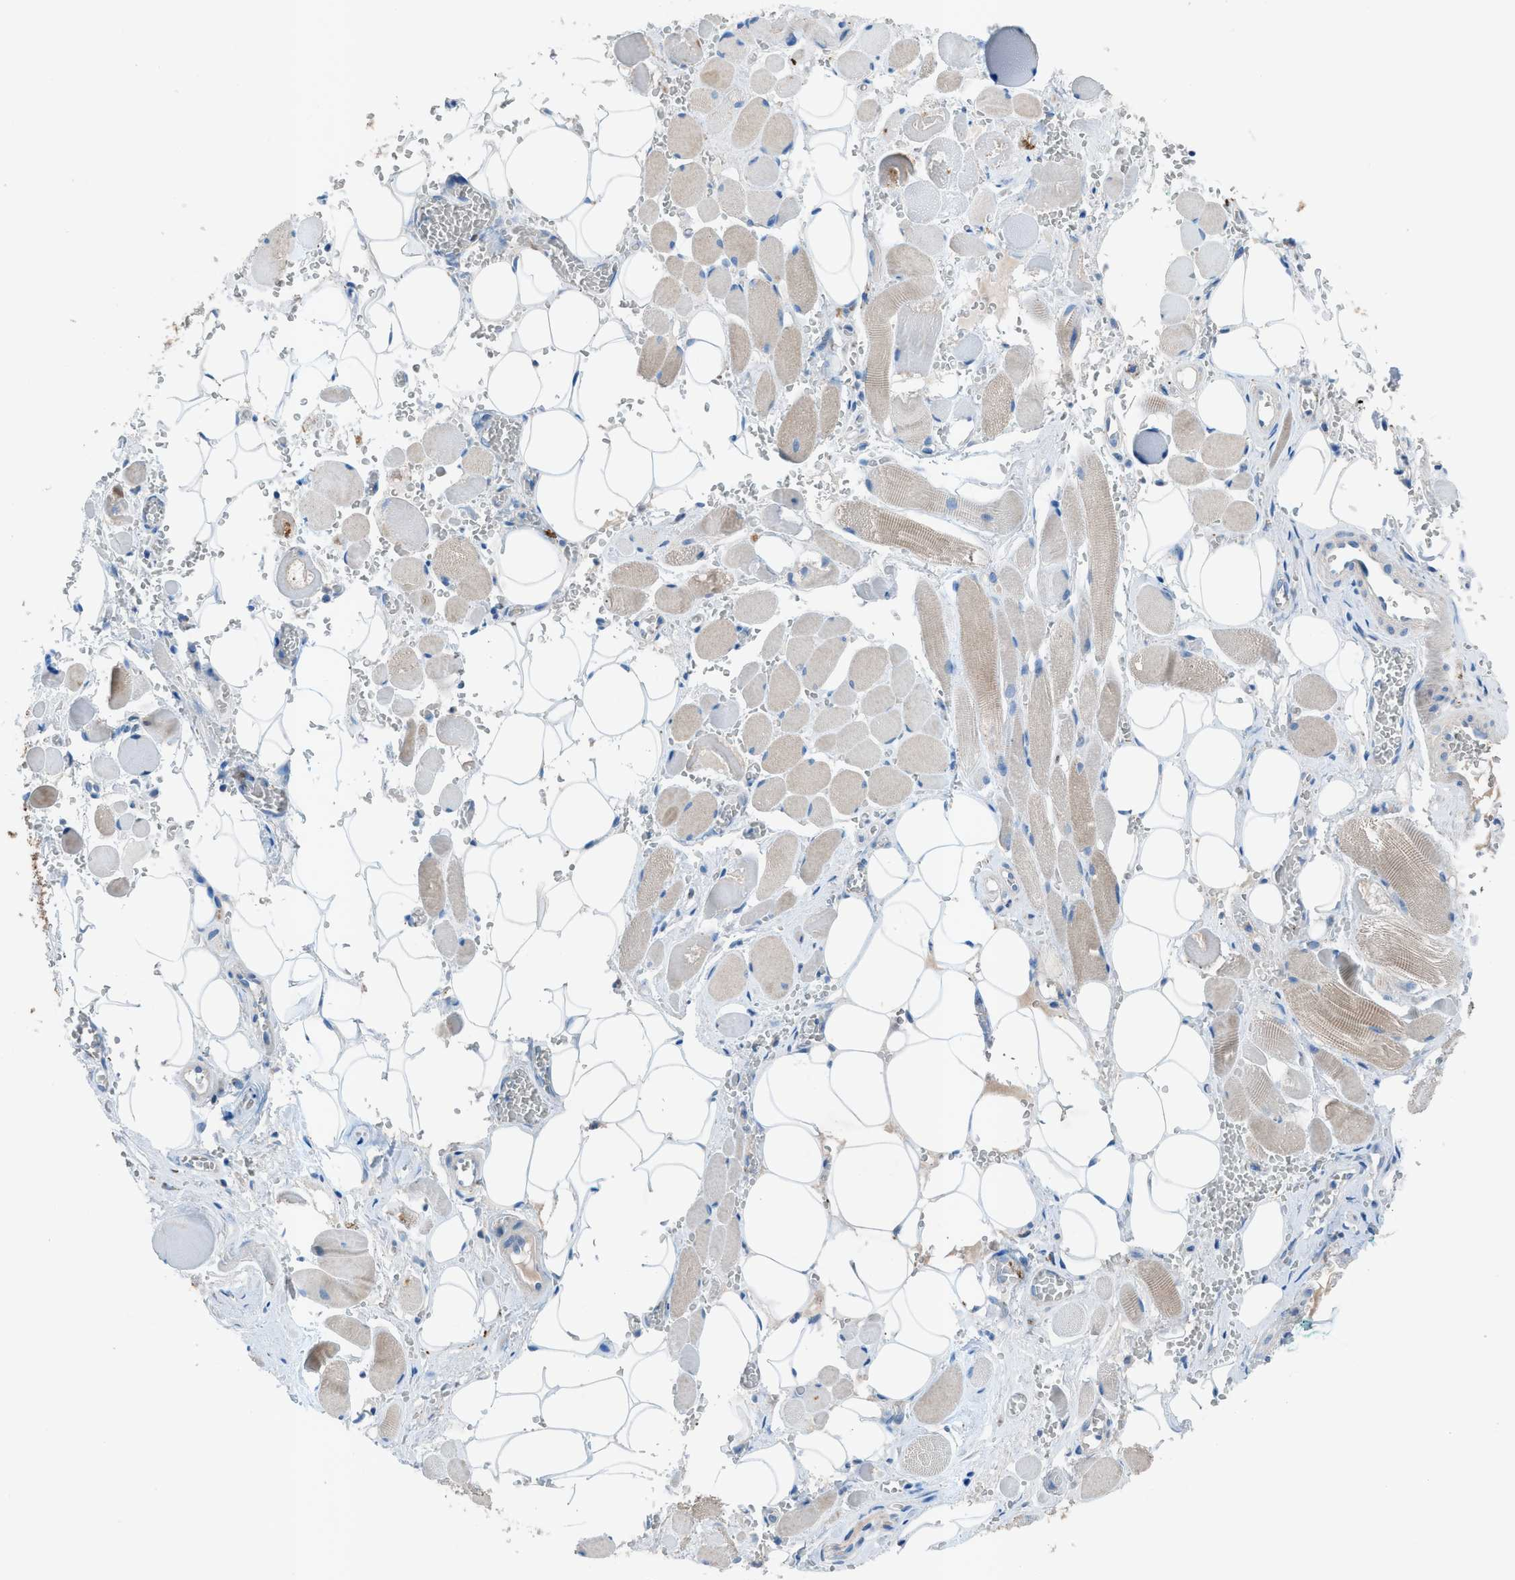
{"staining": {"intensity": "negative", "quantity": "none", "location": "none"}, "tissue": "adipose tissue", "cell_type": "Adipocytes", "image_type": "normal", "snomed": [{"axis": "morphology", "description": "Squamous cell carcinoma, NOS"}, {"axis": "topography", "description": "Oral tissue"}, {"axis": "topography", "description": "Head-Neck"}], "caption": "Immunohistochemistry (IHC) micrograph of normal adipose tissue: adipose tissue stained with DAB (3,3'-diaminobenzidine) exhibits no significant protein positivity in adipocytes.", "gene": "C5AR2", "patient": {"sex": "female", "age": 50}}